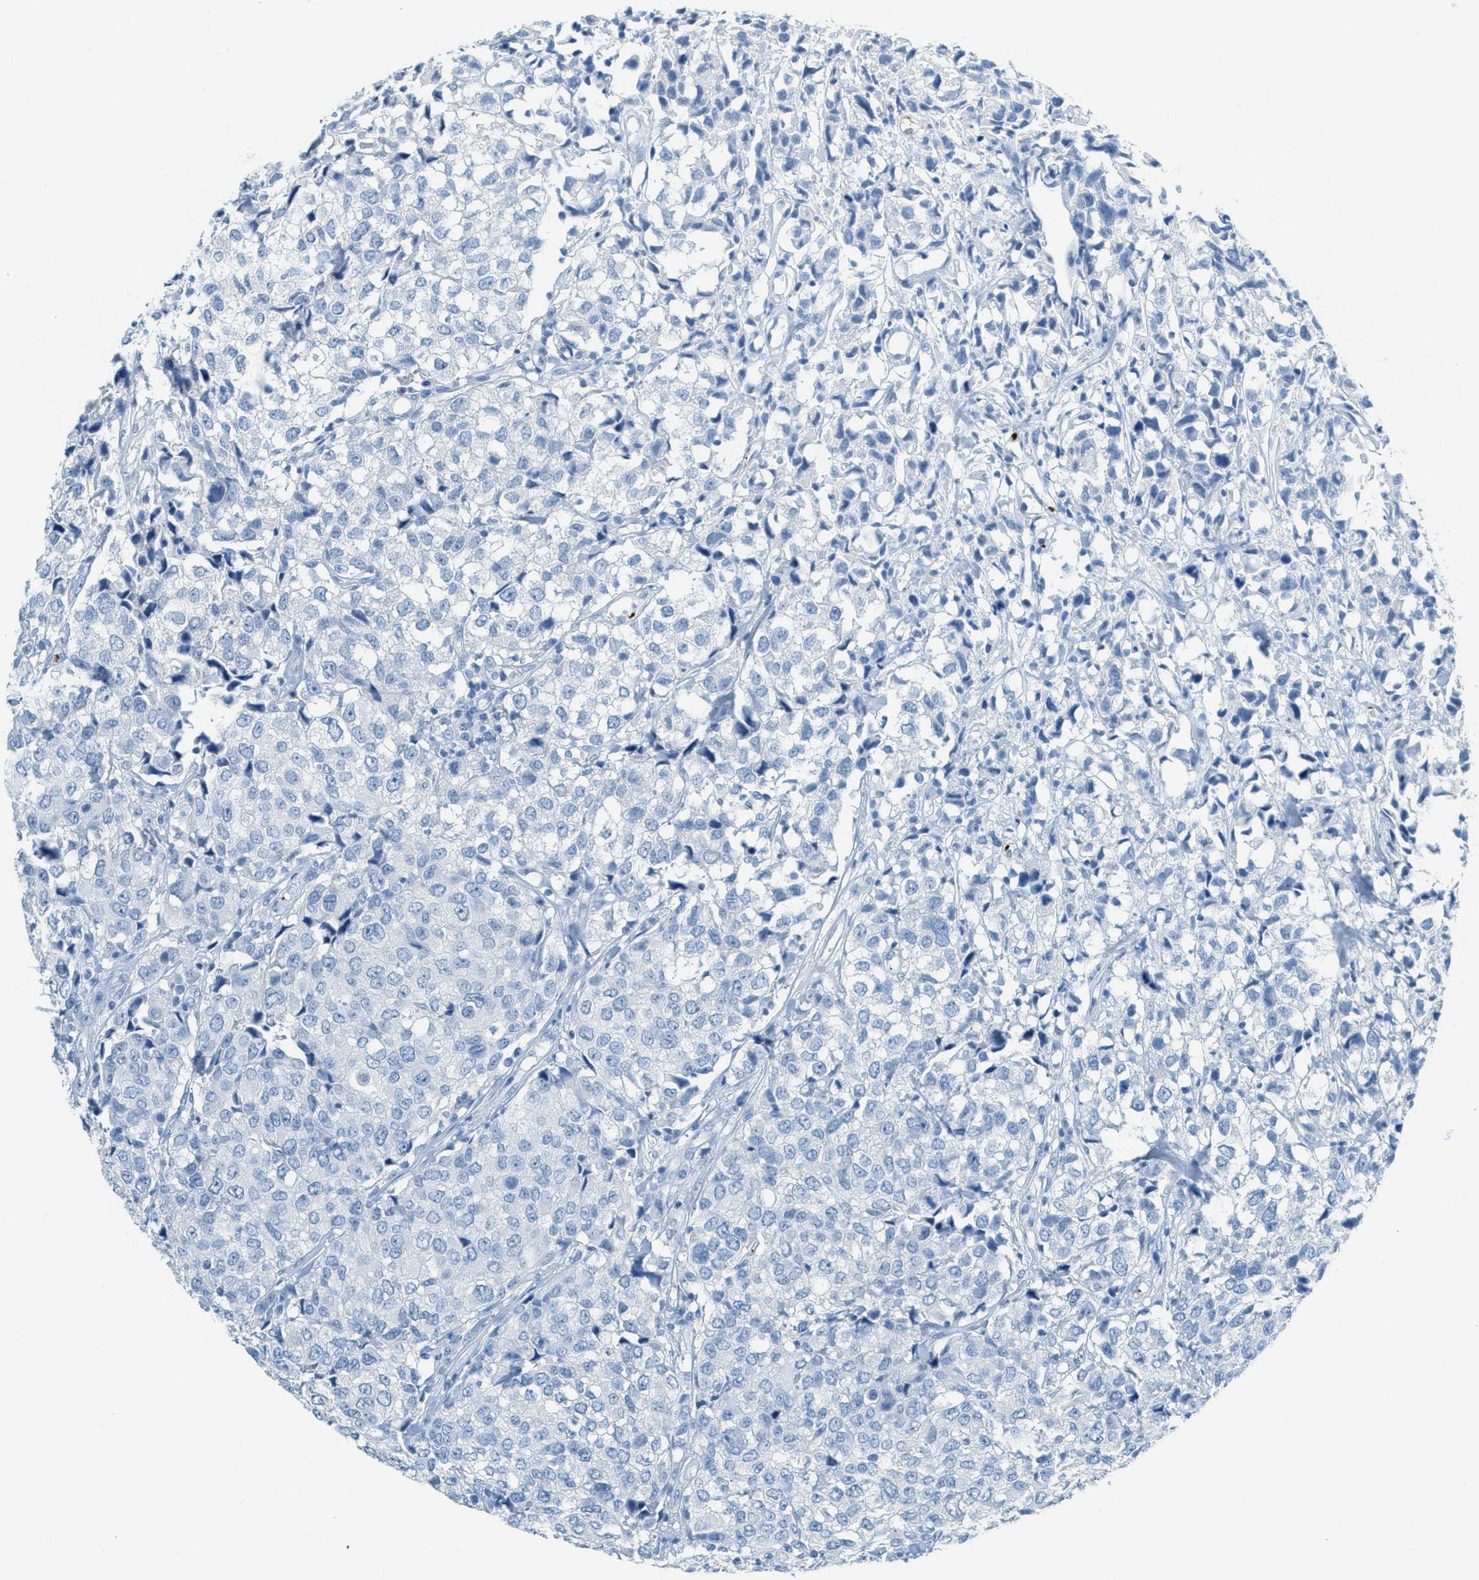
{"staining": {"intensity": "negative", "quantity": "none", "location": "none"}, "tissue": "urothelial cancer", "cell_type": "Tumor cells", "image_type": "cancer", "snomed": [{"axis": "morphology", "description": "Urothelial carcinoma, High grade"}, {"axis": "topography", "description": "Urinary bladder"}], "caption": "This is an immunohistochemistry (IHC) micrograph of human urothelial carcinoma (high-grade). There is no staining in tumor cells.", "gene": "PPBP", "patient": {"sex": "female", "age": 75}}